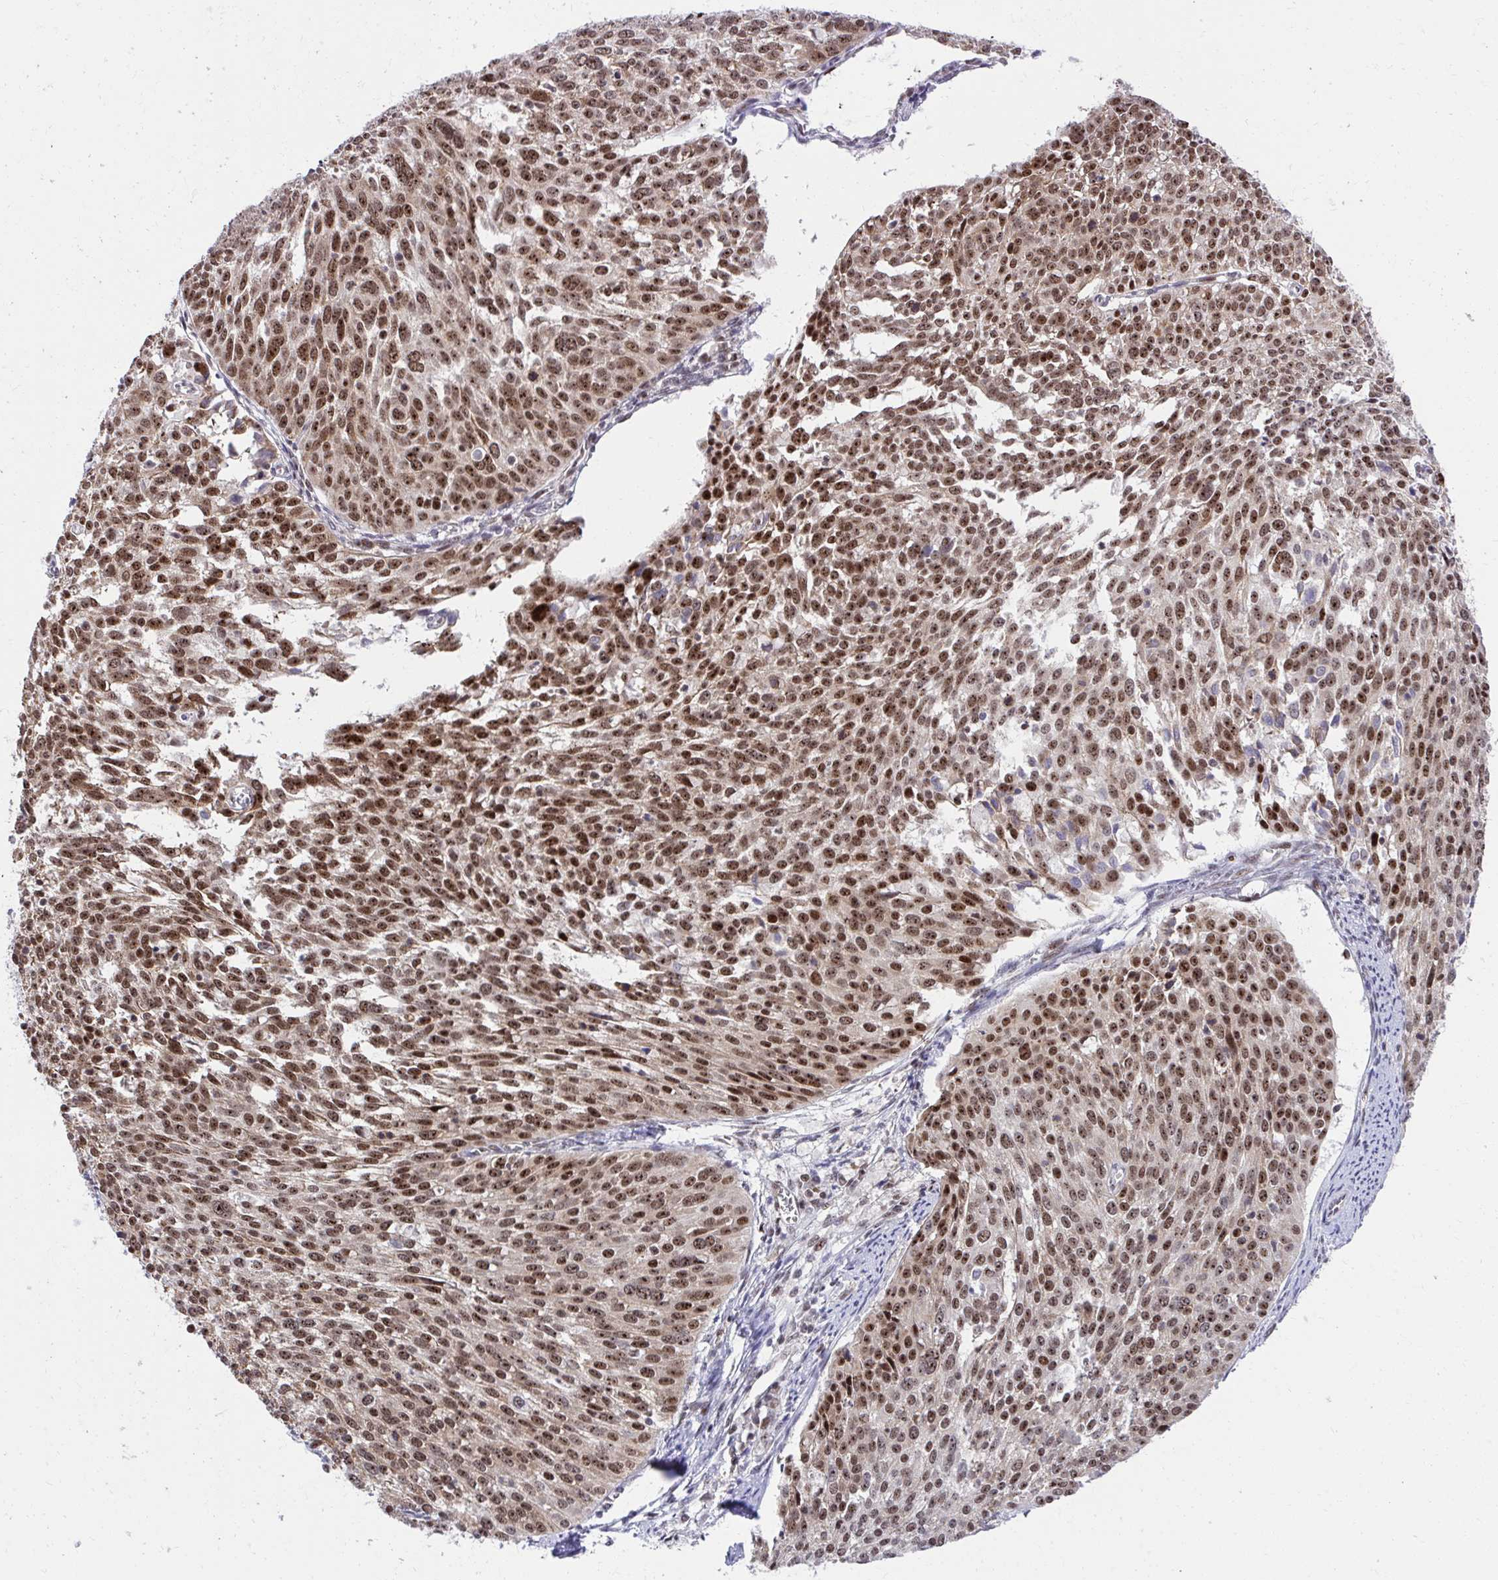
{"staining": {"intensity": "strong", "quantity": ">75%", "location": "nuclear"}, "tissue": "cervical cancer", "cell_type": "Tumor cells", "image_type": "cancer", "snomed": [{"axis": "morphology", "description": "Squamous cell carcinoma, NOS"}, {"axis": "topography", "description": "Cervix"}], "caption": "Cervical cancer tissue displays strong nuclear staining in approximately >75% of tumor cells", "gene": "HOXA4", "patient": {"sex": "female", "age": 39}}